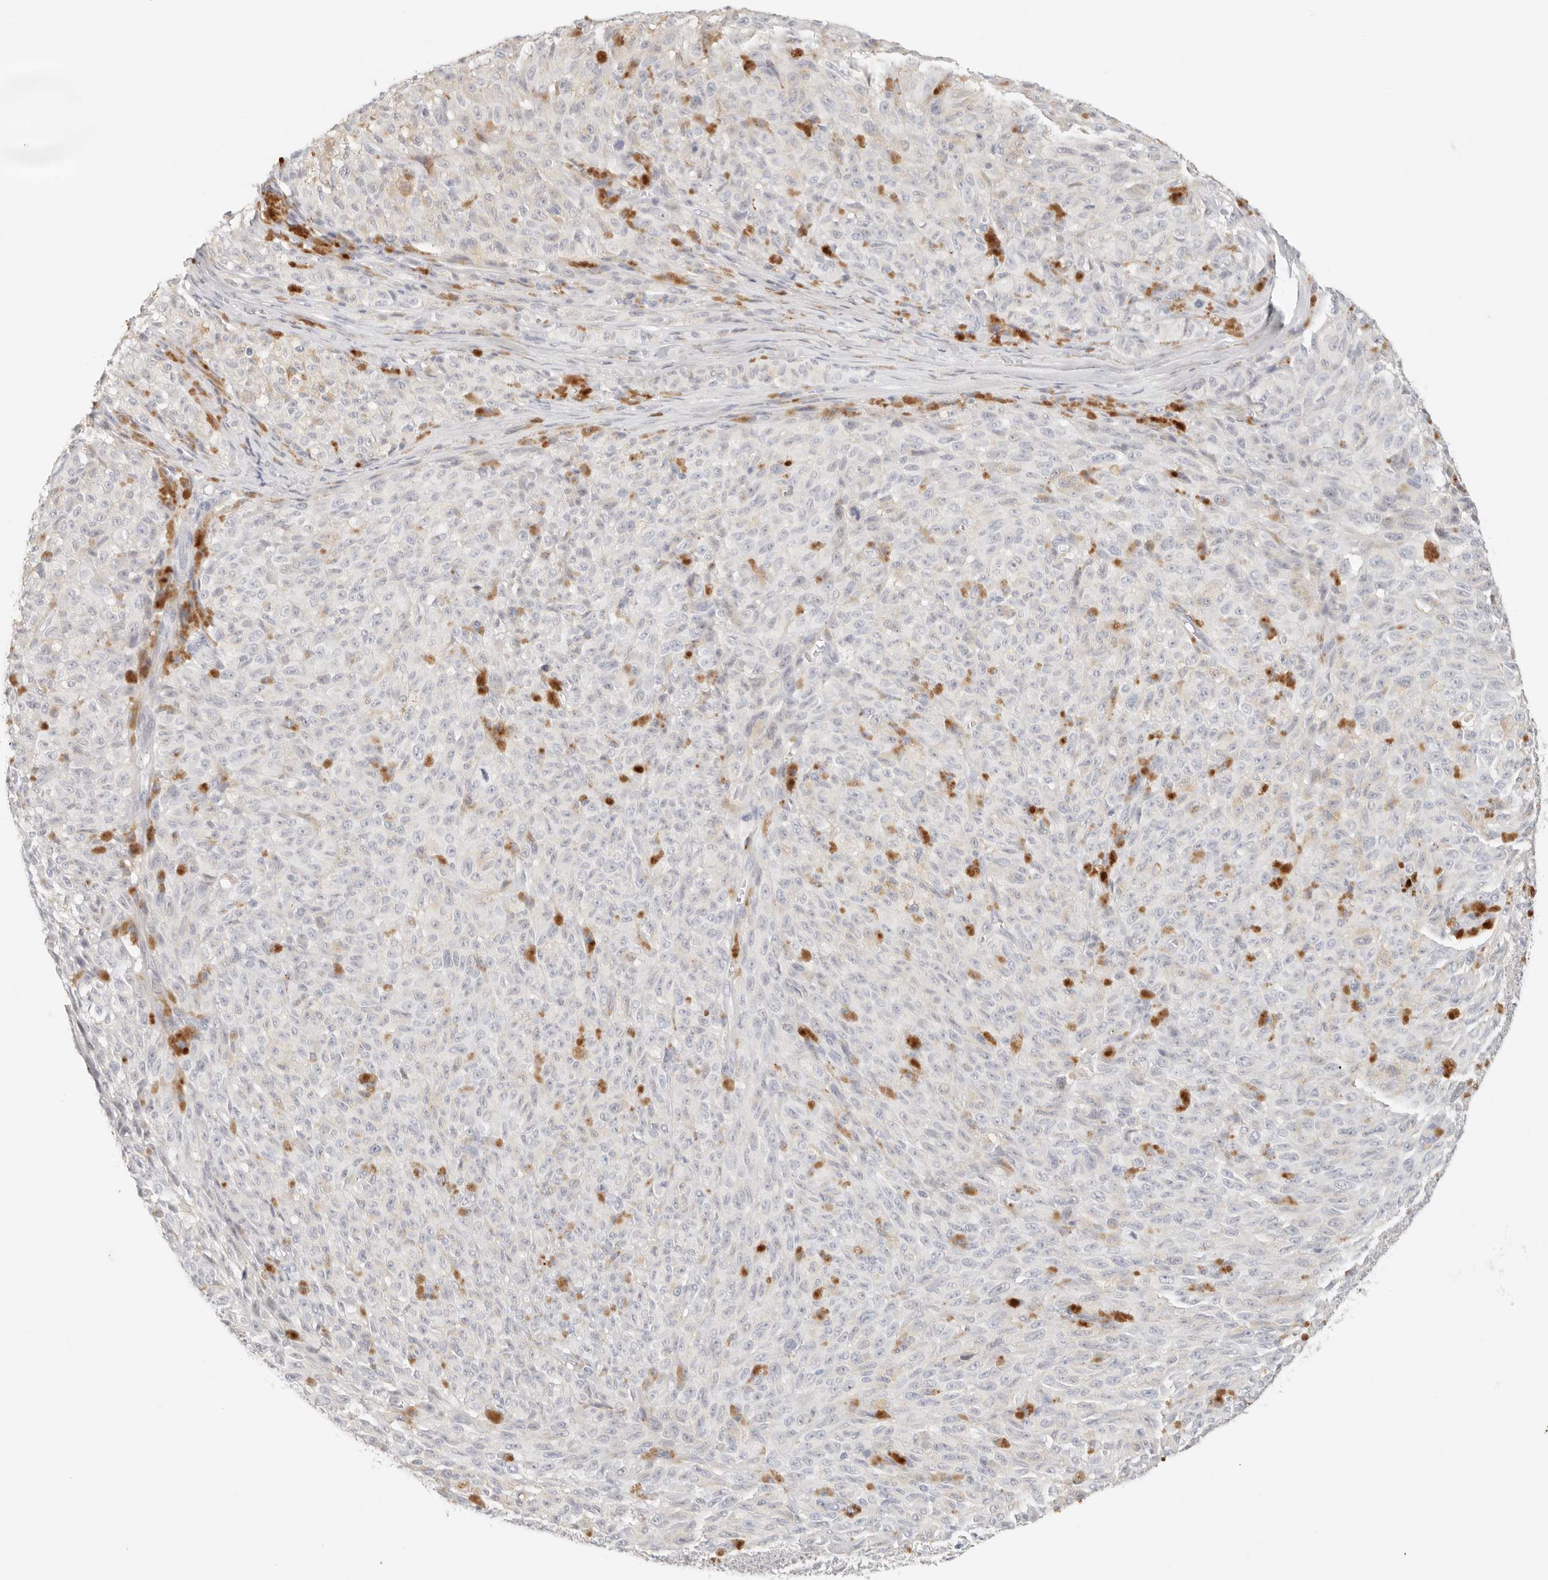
{"staining": {"intensity": "negative", "quantity": "none", "location": "none"}, "tissue": "melanoma", "cell_type": "Tumor cells", "image_type": "cancer", "snomed": [{"axis": "morphology", "description": "Malignant melanoma, NOS"}, {"axis": "topography", "description": "Skin"}], "caption": "This image is of malignant melanoma stained with IHC to label a protein in brown with the nuclei are counter-stained blue. There is no staining in tumor cells.", "gene": "CEP120", "patient": {"sex": "female", "age": 82}}